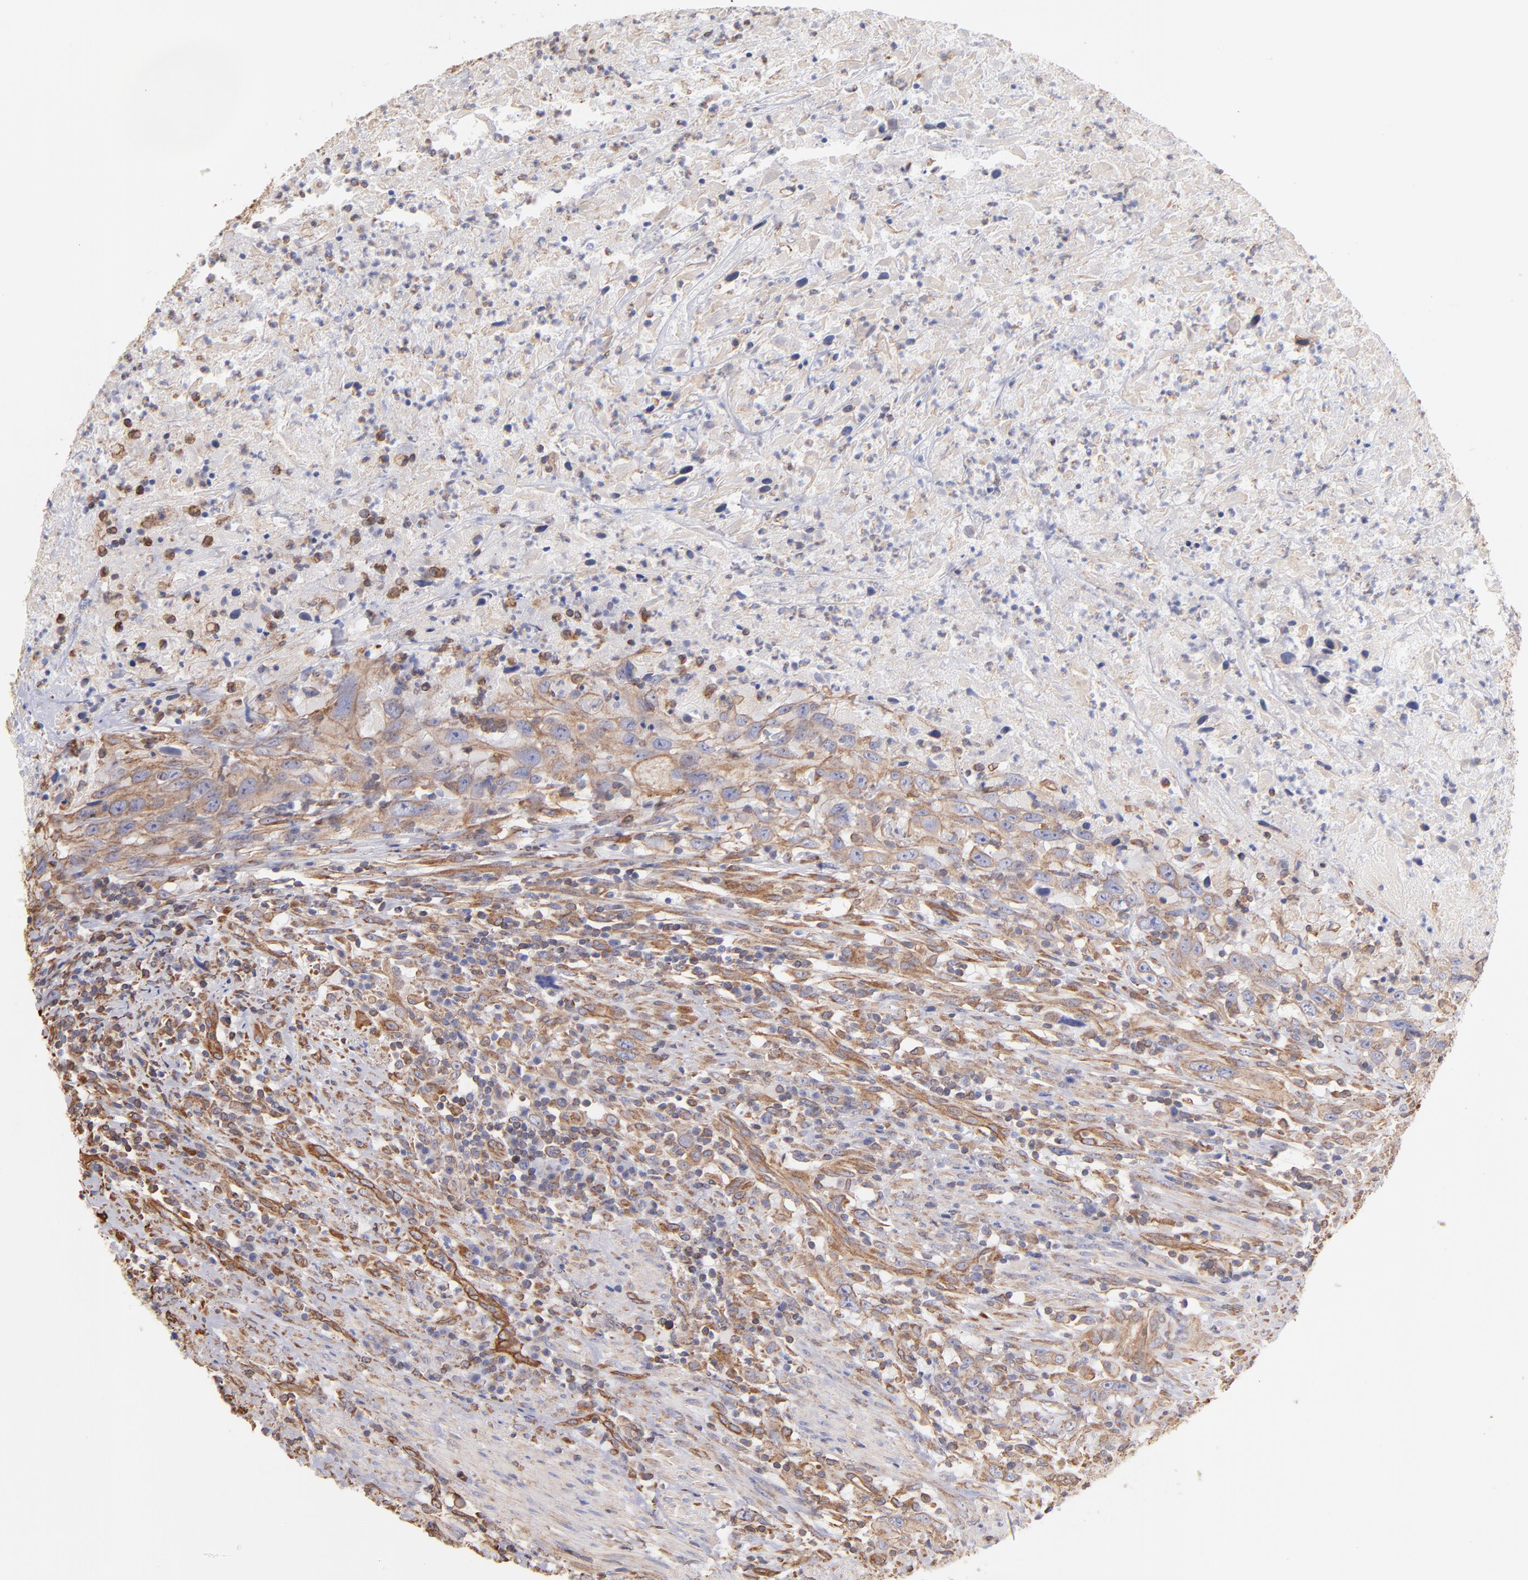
{"staining": {"intensity": "weak", "quantity": ">75%", "location": "cytoplasmic/membranous"}, "tissue": "urothelial cancer", "cell_type": "Tumor cells", "image_type": "cancer", "snomed": [{"axis": "morphology", "description": "Urothelial carcinoma, High grade"}, {"axis": "topography", "description": "Urinary bladder"}], "caption": "A histopathology image of urothelial carcinoma (high-grade) stained for a protein demonstrates weak cytoplasmic/membranous brown staining in tumor cells. The staining was performed using DAB to visualize the protein expression in brown, while the nuclei were stained in blue with hematoxylin (Magnification: 20x).", "gene": "PLEC", "patient": {"sex": "male", "age": 61}}